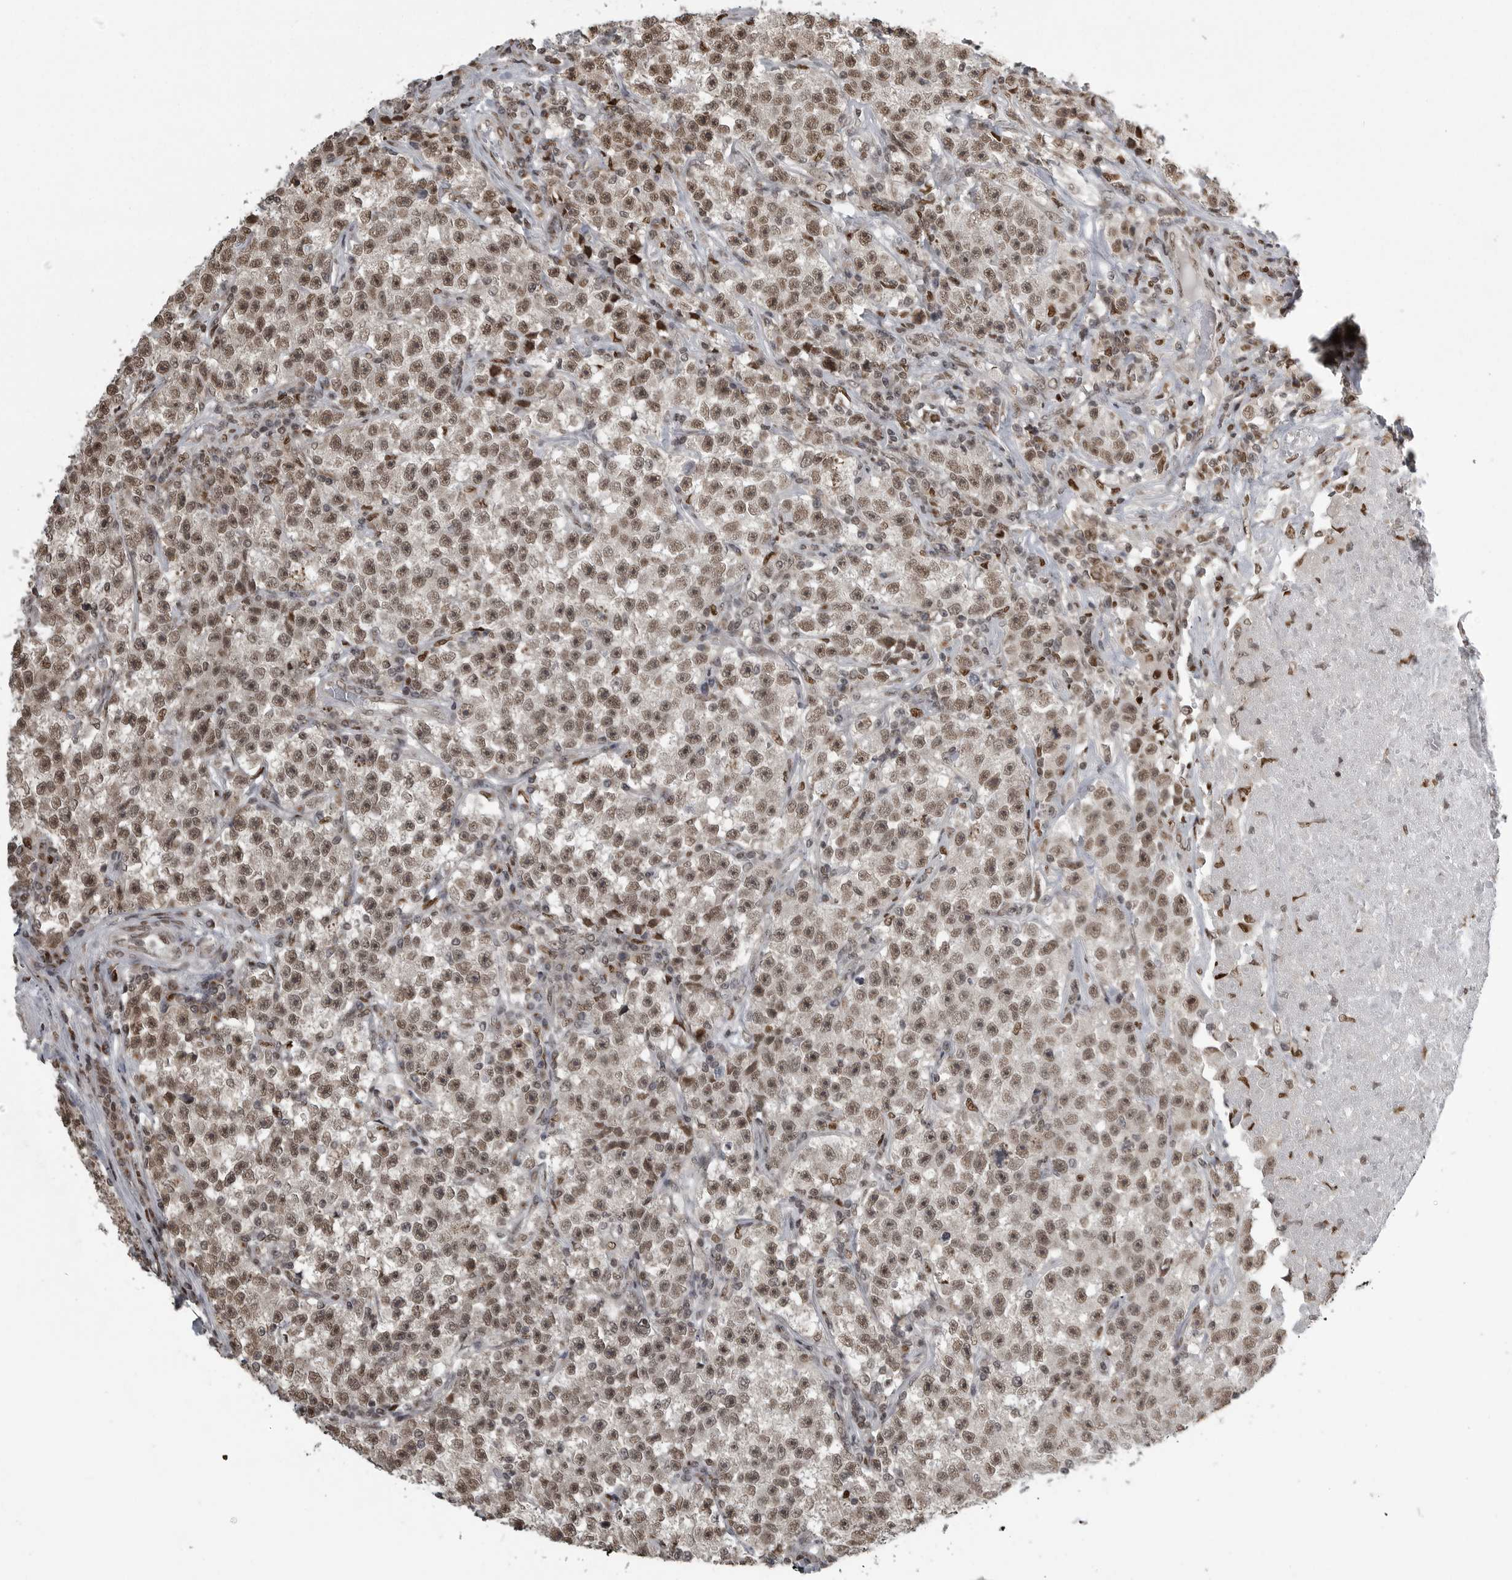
{"staining": {"intensity": "moderate", "quantity": ">75%", "location": "nuclear"}, "tissue": "testis cancer", "cell_type": "Tumor cells", "image_type": "cancer", "snomed": [{"axis": "morphology", "description": "Seminoma, NOS"}, {"axis": "topography", "description": "Testis"}], "caption": "Human testis cancer (seminoma) stained for a protein (brown) exhibits moderate nuclear positive positivity in about >75% of tumor cells.", "gene": "YAF2", "patient": {"sex": "male", "age": 22}}